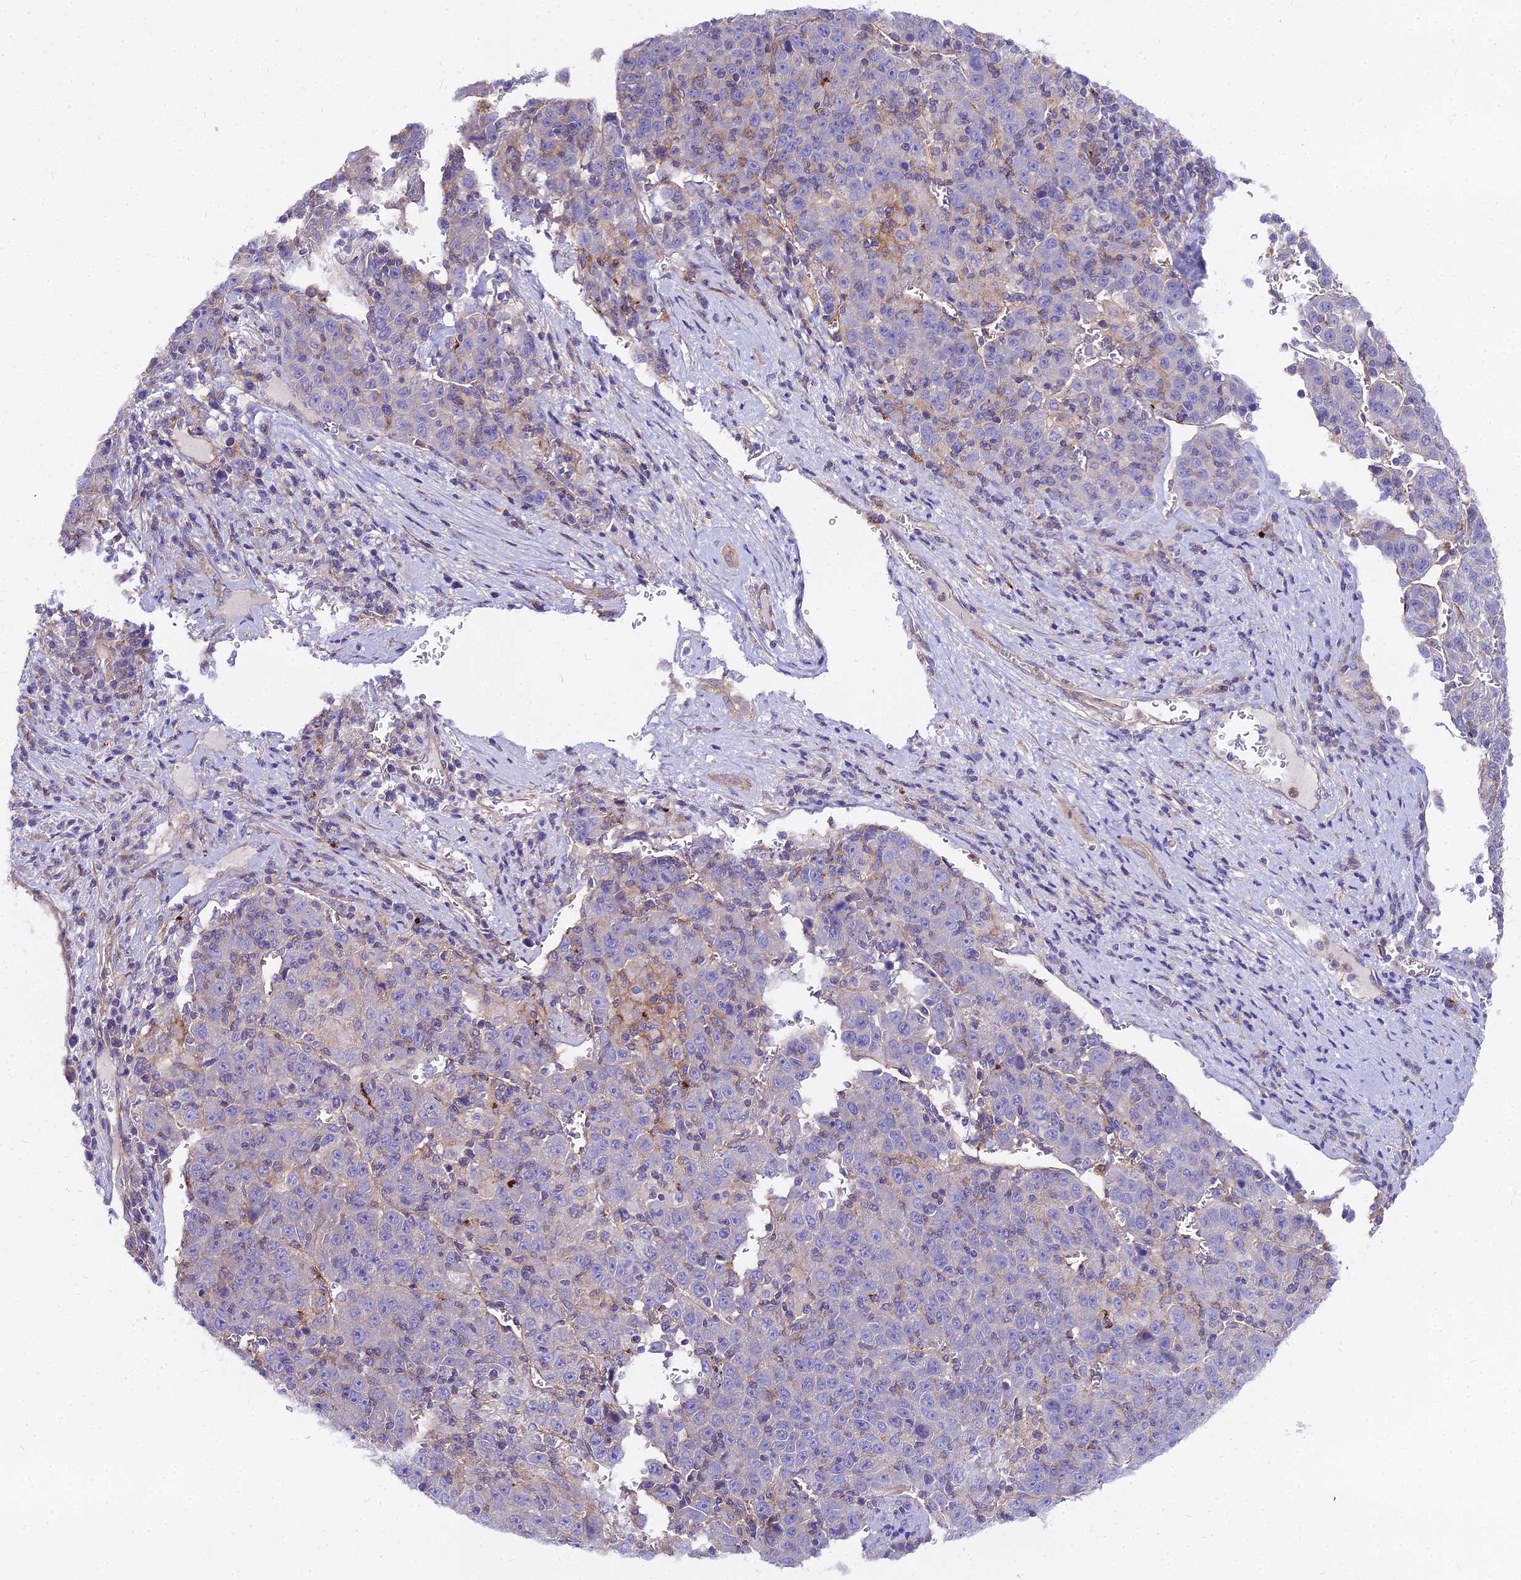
{"staining": {"intensity": "negative", "quantity": "none", "location": "none"}, "tissue": "liver cancer", "cell_type": "Tumor cells", "image_type": "cancer", "snomed": [{"axis": "morphology", "description": "Carcinoma, Hepatocellular, NOS"}, {"axis": "topography", "description": "Liver"}], "caption": "IHC of liver cancer demonstrates no expression in tumor cells.", "gene": "GLYAT", "patient": {"sex": "female", "age": 53}}